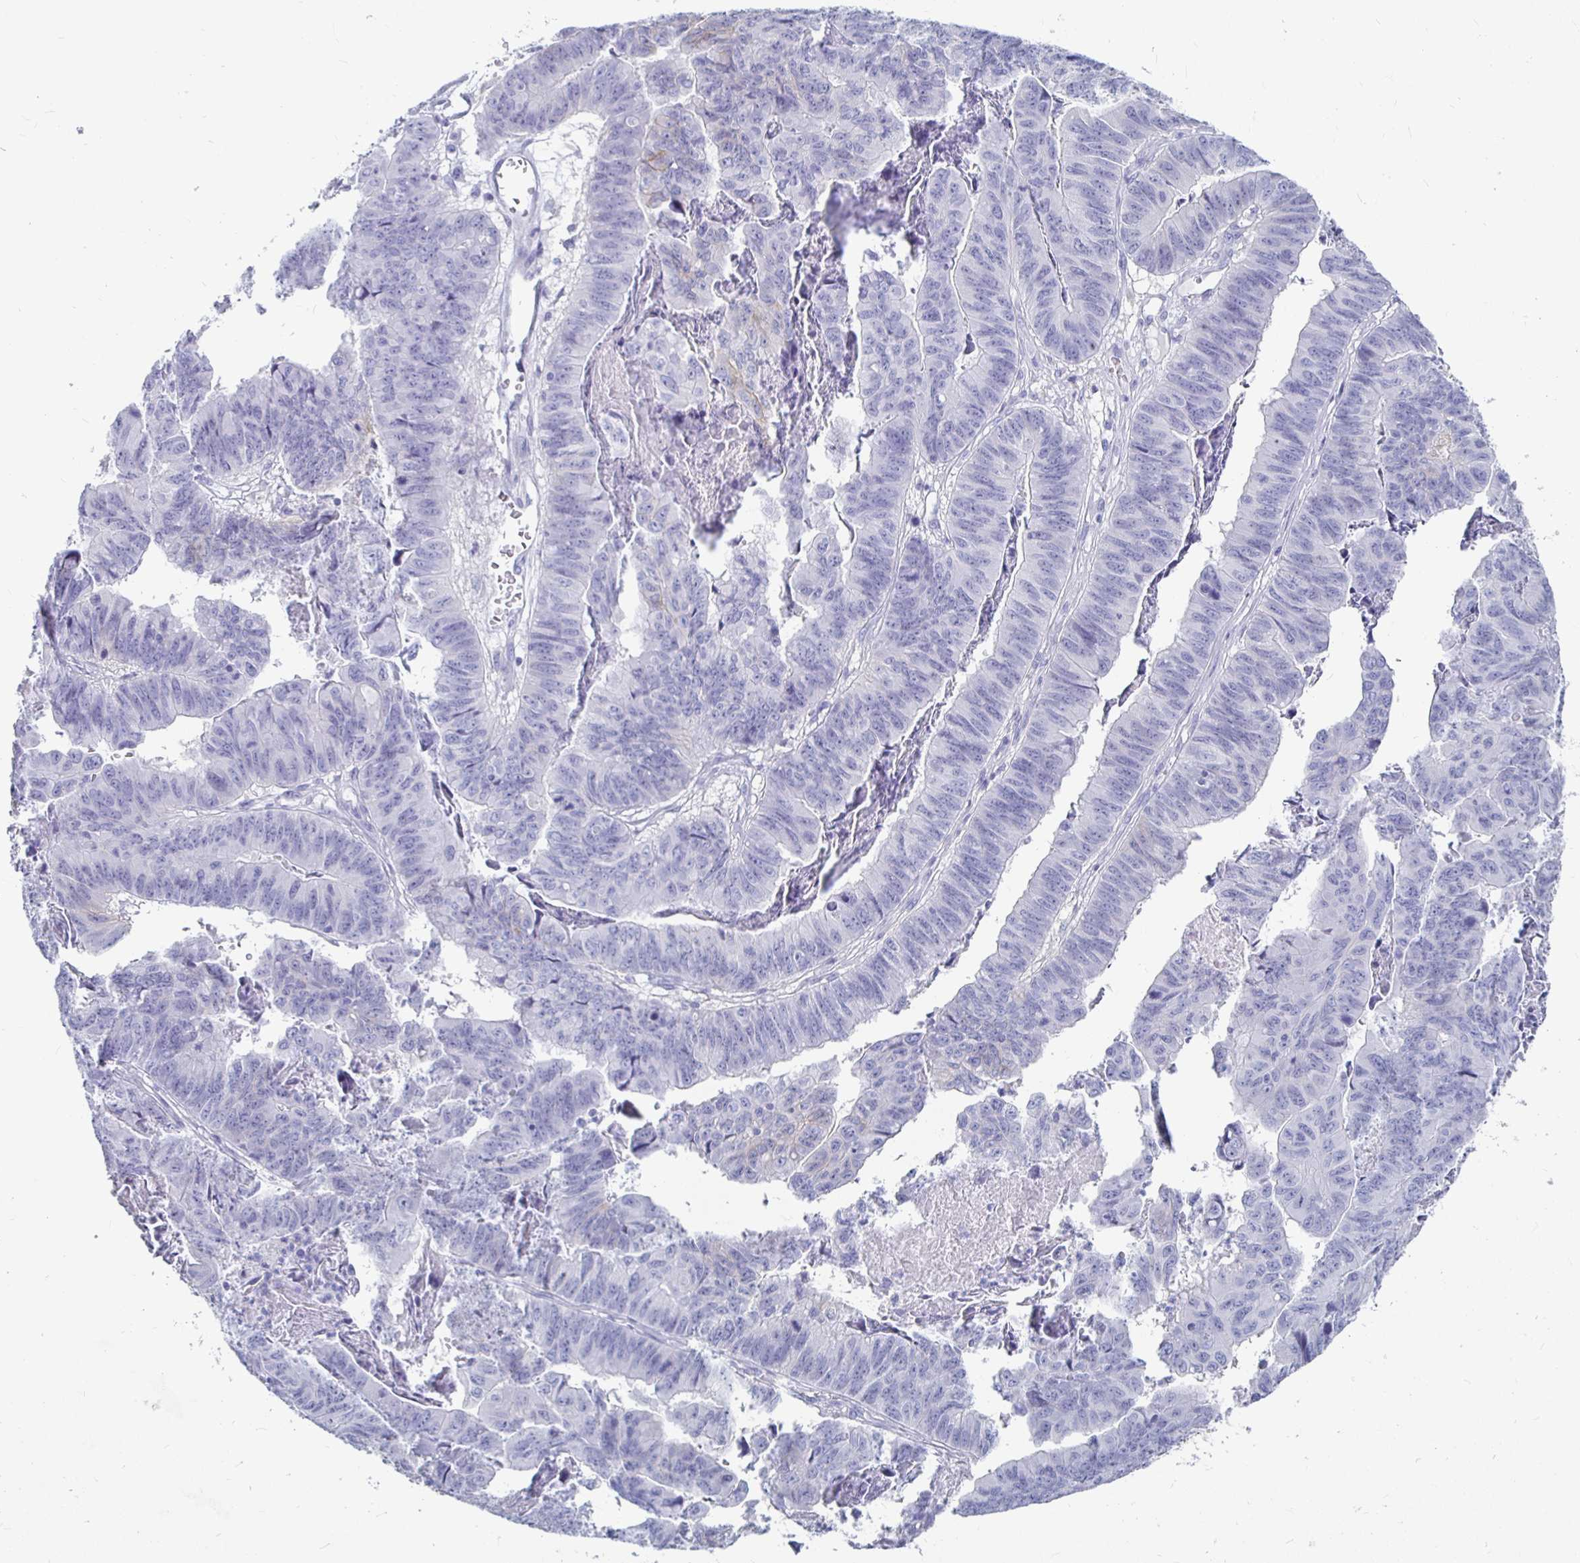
{"staining": {"intensity": "negative", "quantity": "none", "location": "none"}, "tissue": "stomach cancer", "cell_type": "Tumor cells", "image_type": "cancer", "snomed": [{"axis": "morphology", "description": "Adenocarcinoma, NOS"}, {"axis": "topography", "description": "Stomach, lower"}], "caption": "There is no significant positivity in tumor cells of stomach cancer. (Immunohistochemistry, brightfield microscopy, high magnification).", "gene": "CA9", "patient": {"sex": "male", "age": 77}}